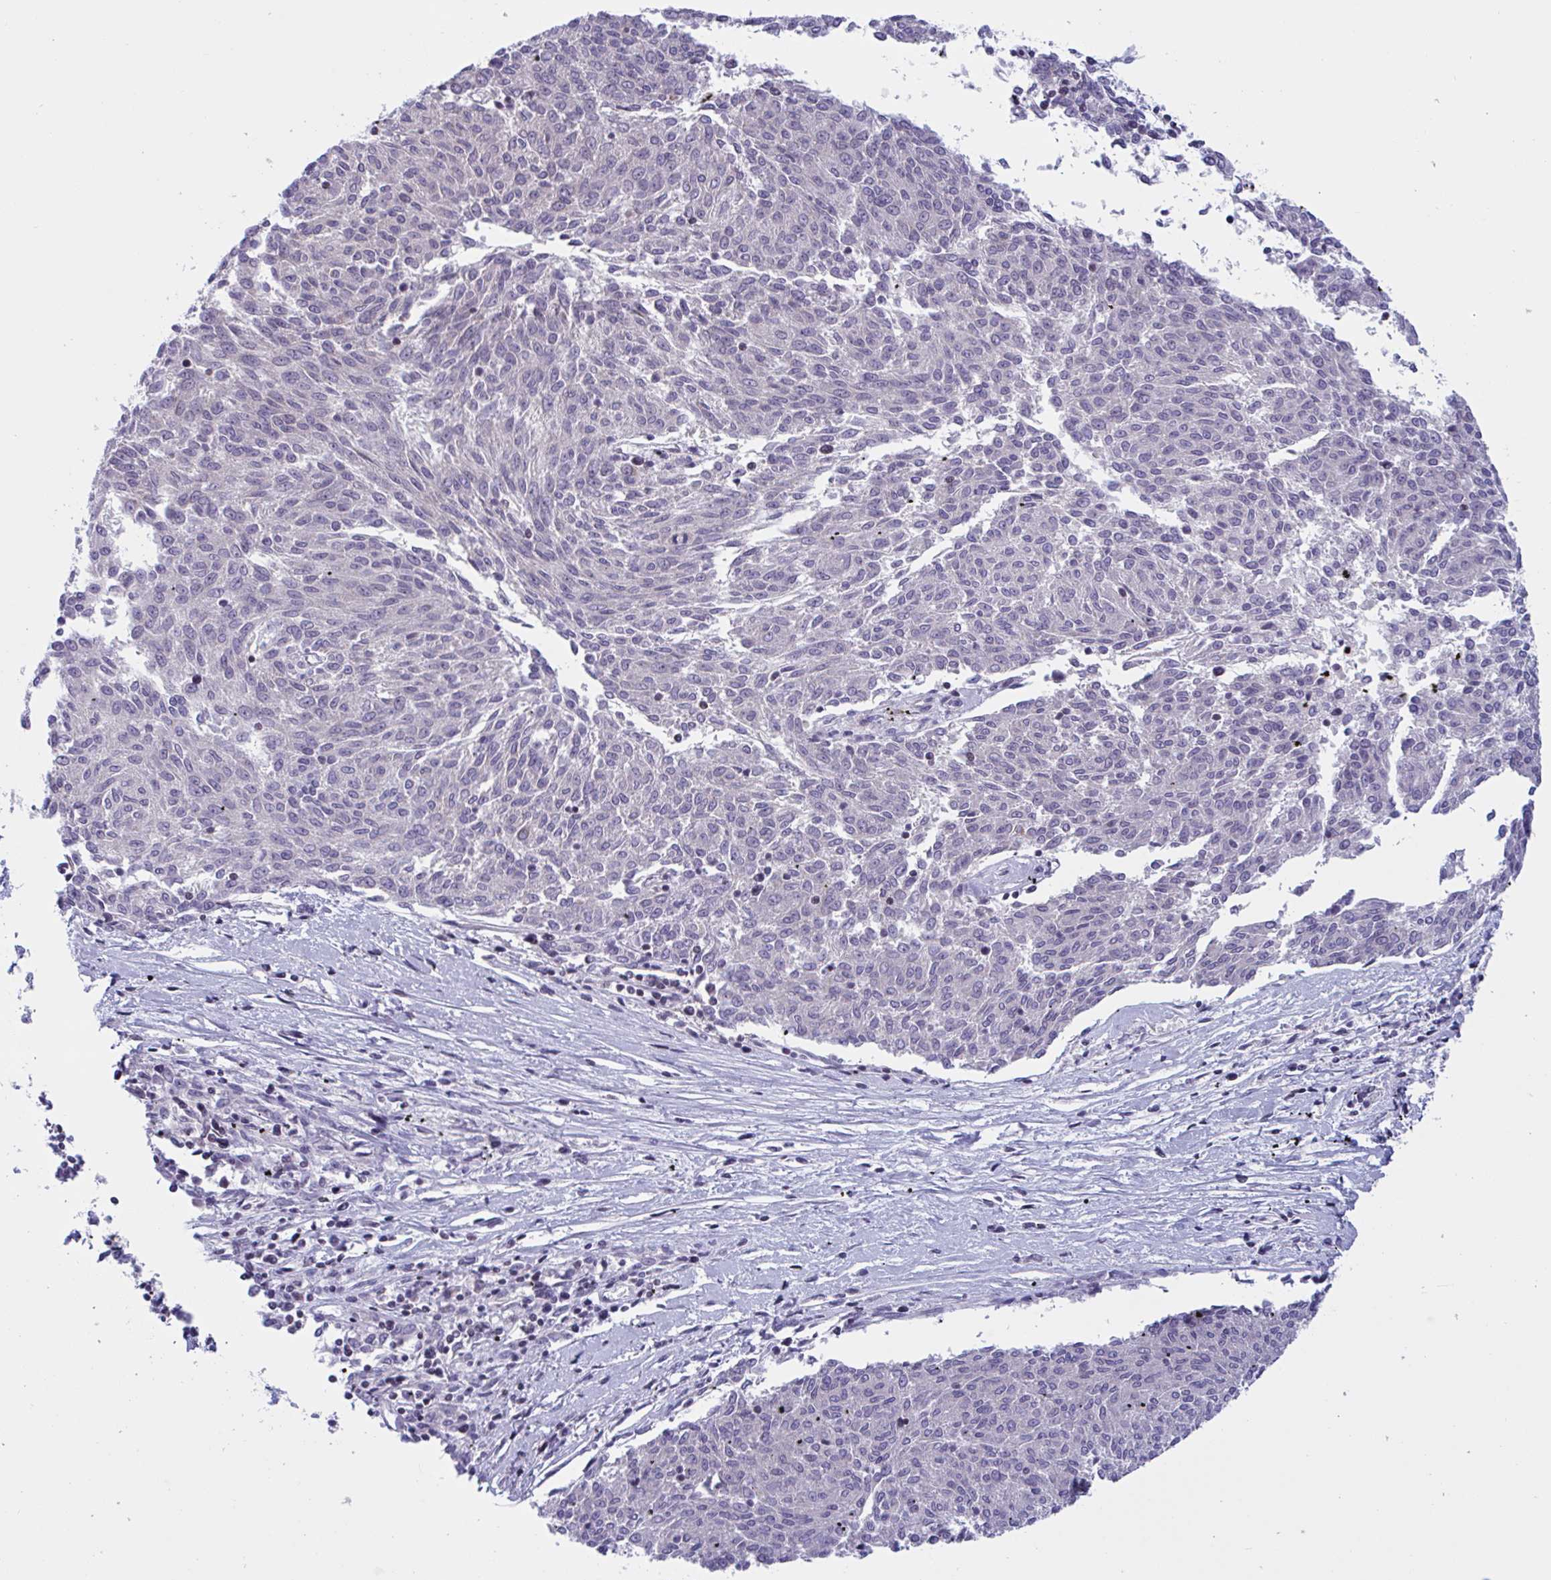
{"staining": {"intensity": "negative", "quantity": "none", "location": "none"}, "tissue": "melanoma", "cell_type": "Tumor cells", "image_type": "cancer", "snomed": [{"axis": "morphology", "description": "Malignant melanoma, NOS"}, {"axis": "topography", "description": "Skin"}], "caption": "IHC image of human melanoma stained for a protein (brown), which demonstrates no positivity in tumor cells.", "gene": "SNX11", "patient": {"sex": "female", "age": 72}}